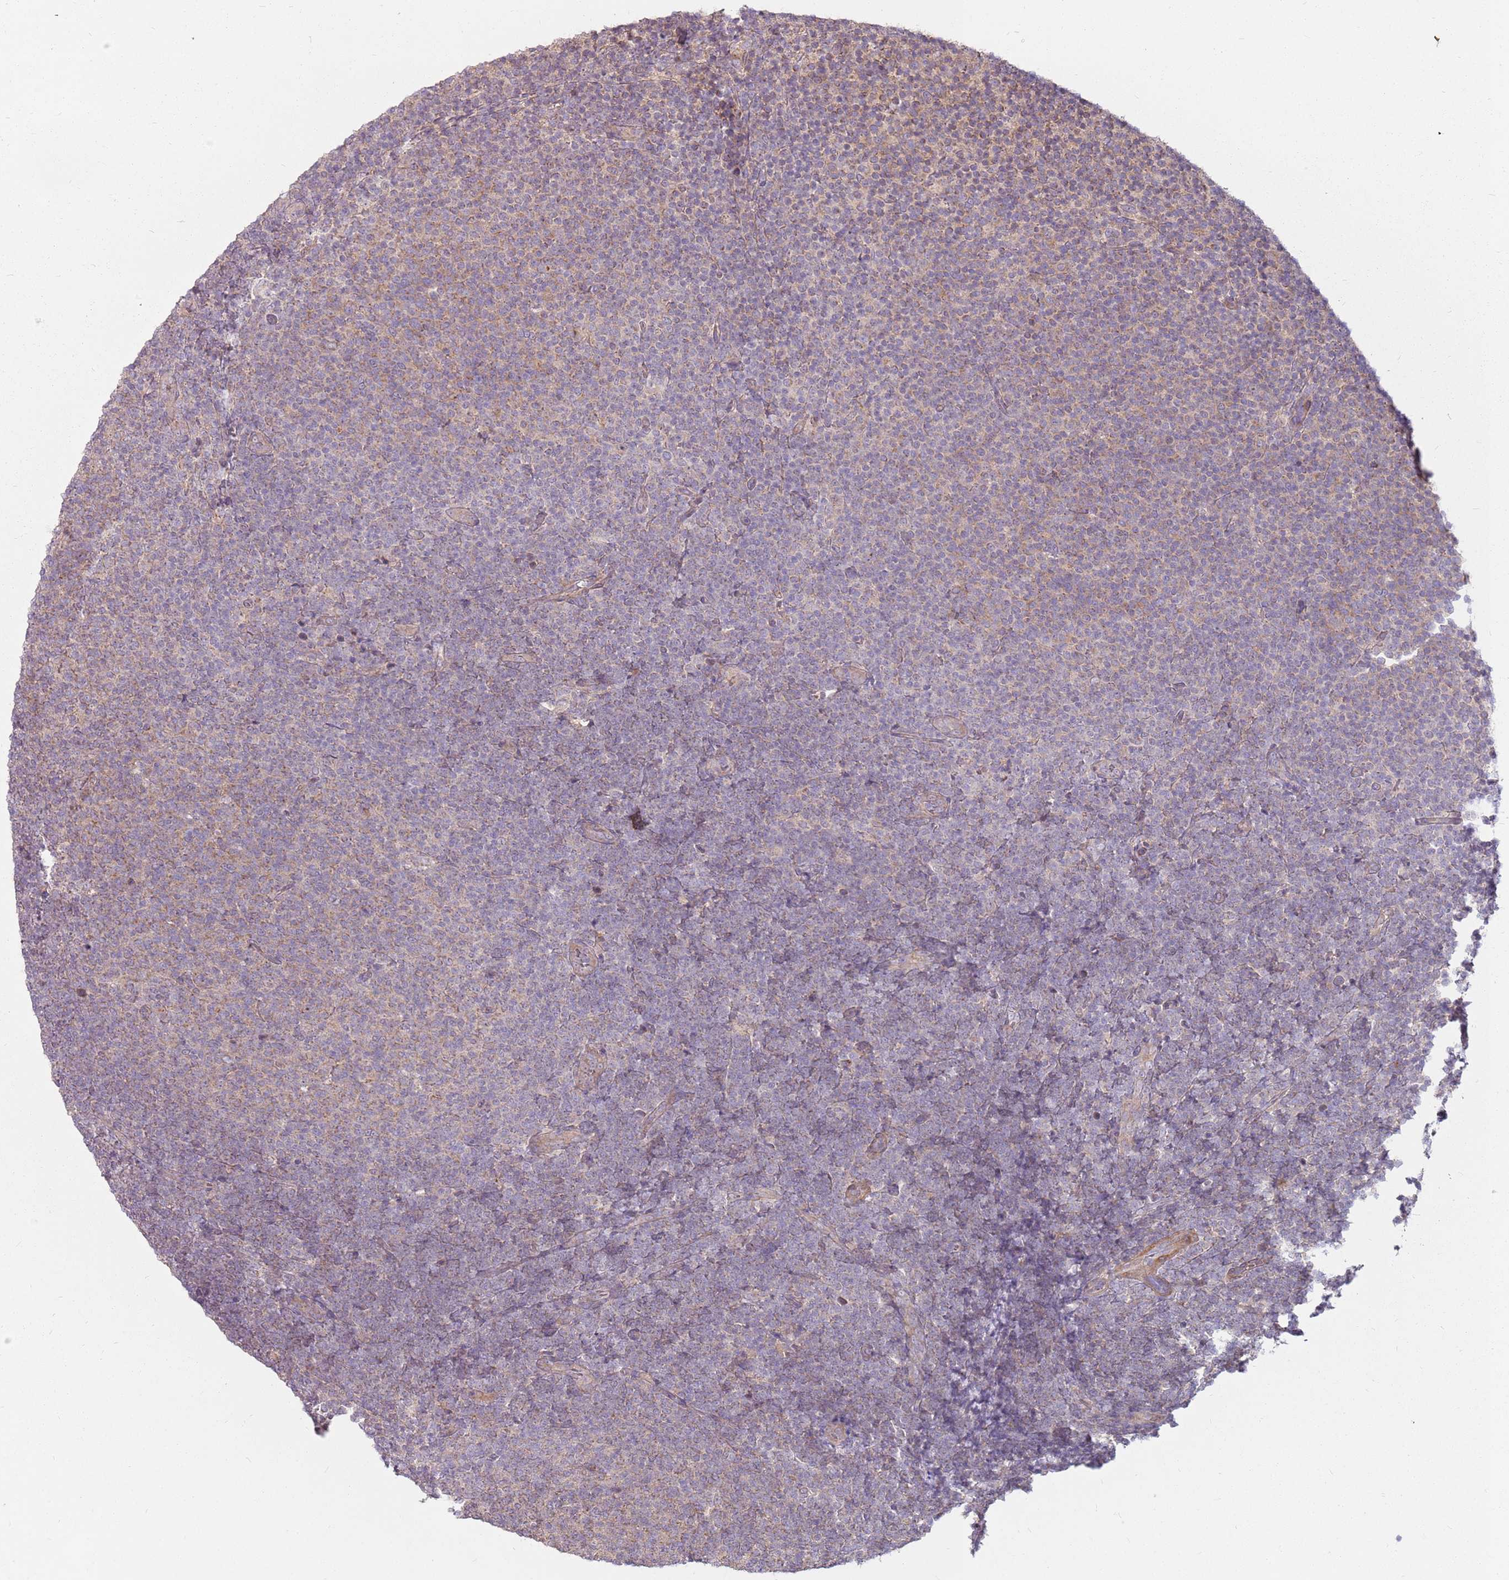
{"staining": {"intensity": "weak", "quantity": "<25%", "location": "cytoplasmic/membranous"}, "tissue": "lymphoma", "cell_type": "Tumor cells", "image_type": "cancer", "snomed": [{"axis": "morphology", "description": "Malignant lymphoma, non-Hodgkin's type, Low grade"}, {"axis": "topography", "description": "Lymph node"}], "caption": "Immunohistochemical staining of human malignant lymphoma, non-Hodgkin's type (low-grade) exhibits no significant positivity in tumor cells.", "gene": "SPATA31D1", "patient": {"sex": "male", "age": 66}}